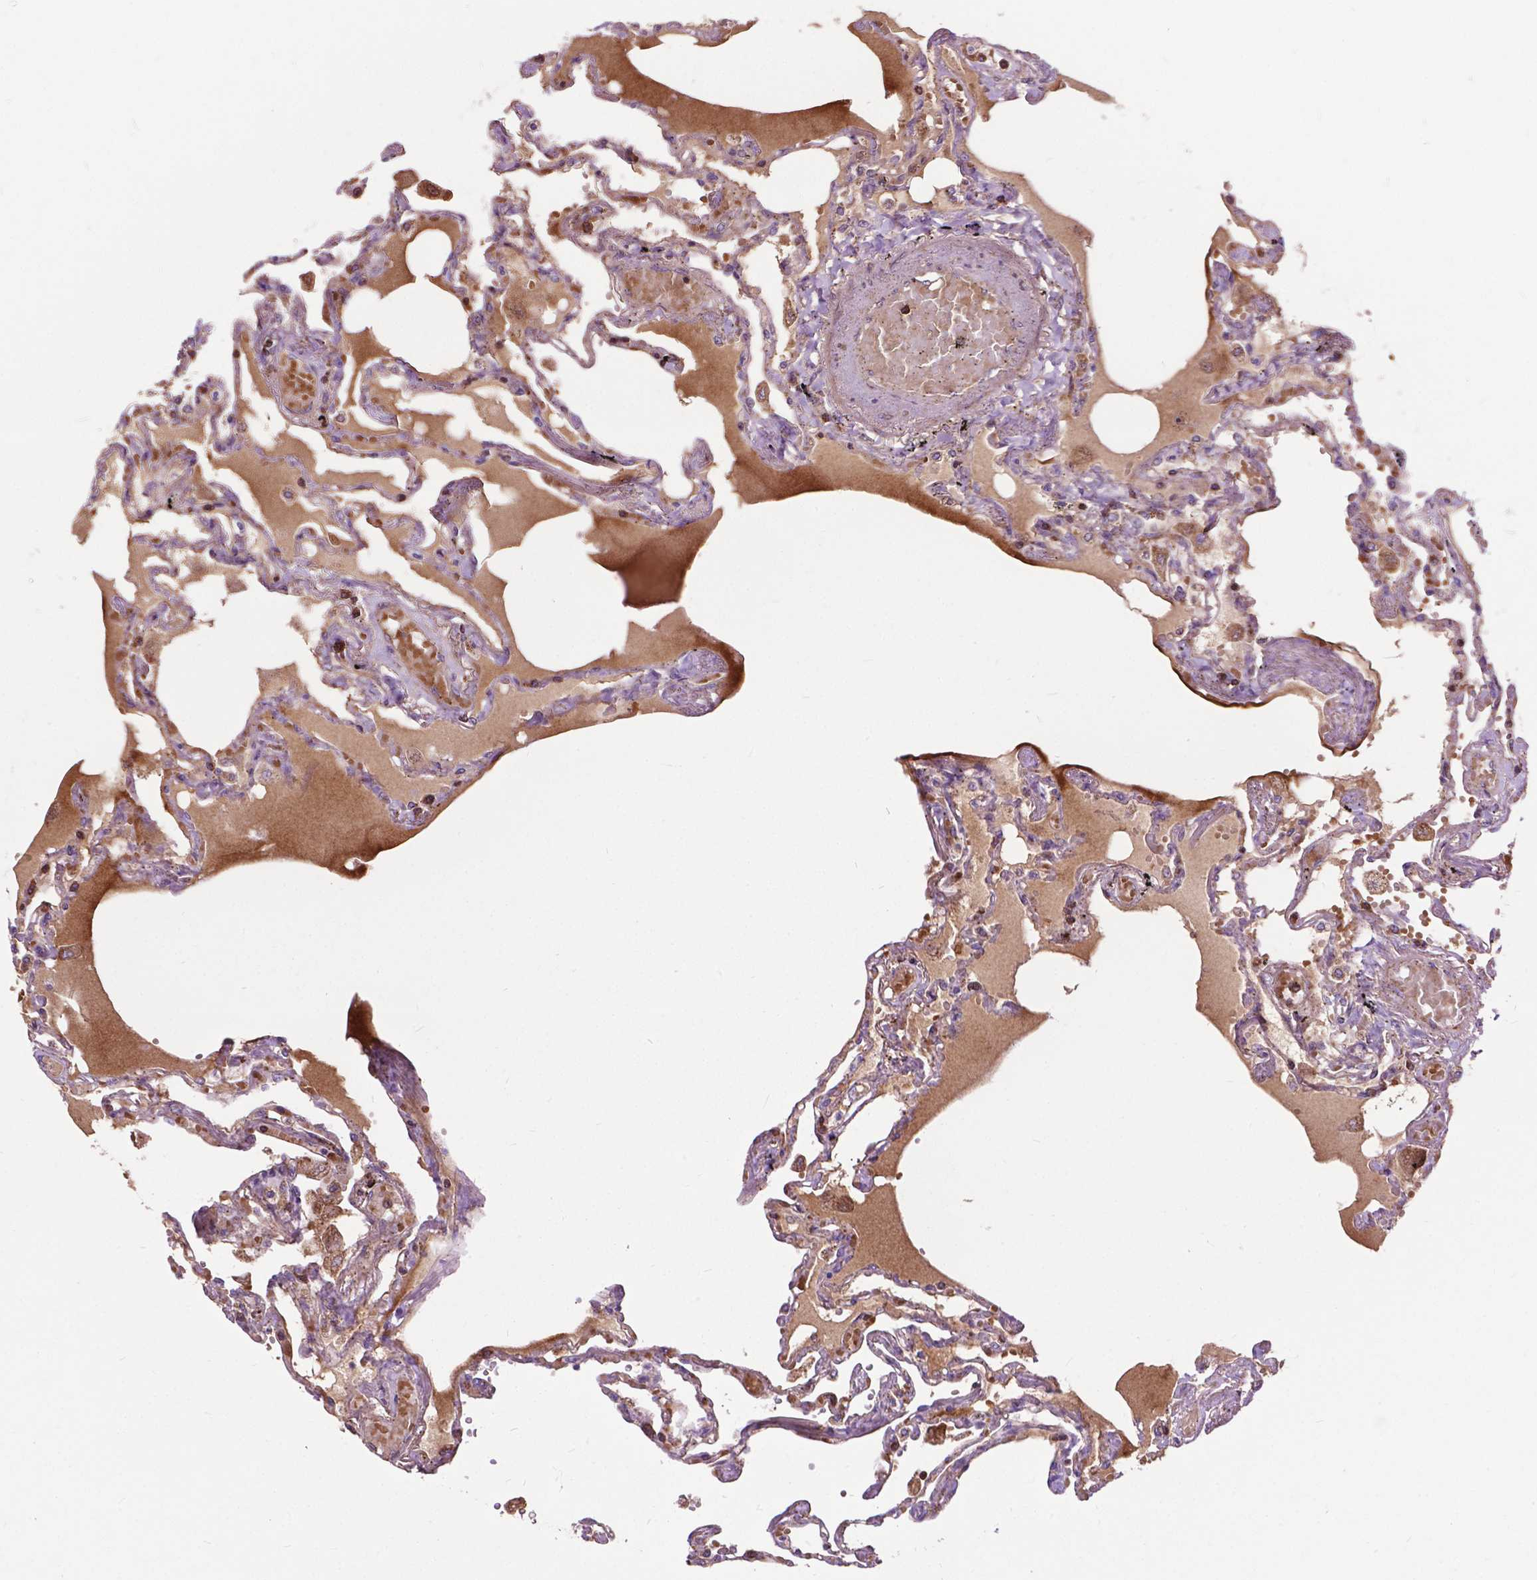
{"staining": {"intensity": "moderate", "quantity": ">75%", "location": "cytoplasmic/membranous"}, "tissue": "lung", "cell_type": "Alveolar cells", "image_type": "normal", "snomed": [{"axis": "morphology", "description": "Normal tissue, NOS"}, {"axis": "morphology", "description": "Adenocarcinoma, NOS"}, {"axis": "topography", "description": "Cartilage tissue"}, {"axis": "topography", "description": "Lung"}], "caption": "Immunohistochemical staining of unremarkable lung displays moderate cytoplasmic/membranous protein positivity in about >75% of alveolar cells. Using DAB (3,3'-diaminobenzidine) (brown) and hematoxylin (blue) stains, captured at high magnification using brightfield microscopy.", "gene": "CHMP4A", "patient": {"sex": "female", "age": 67}}